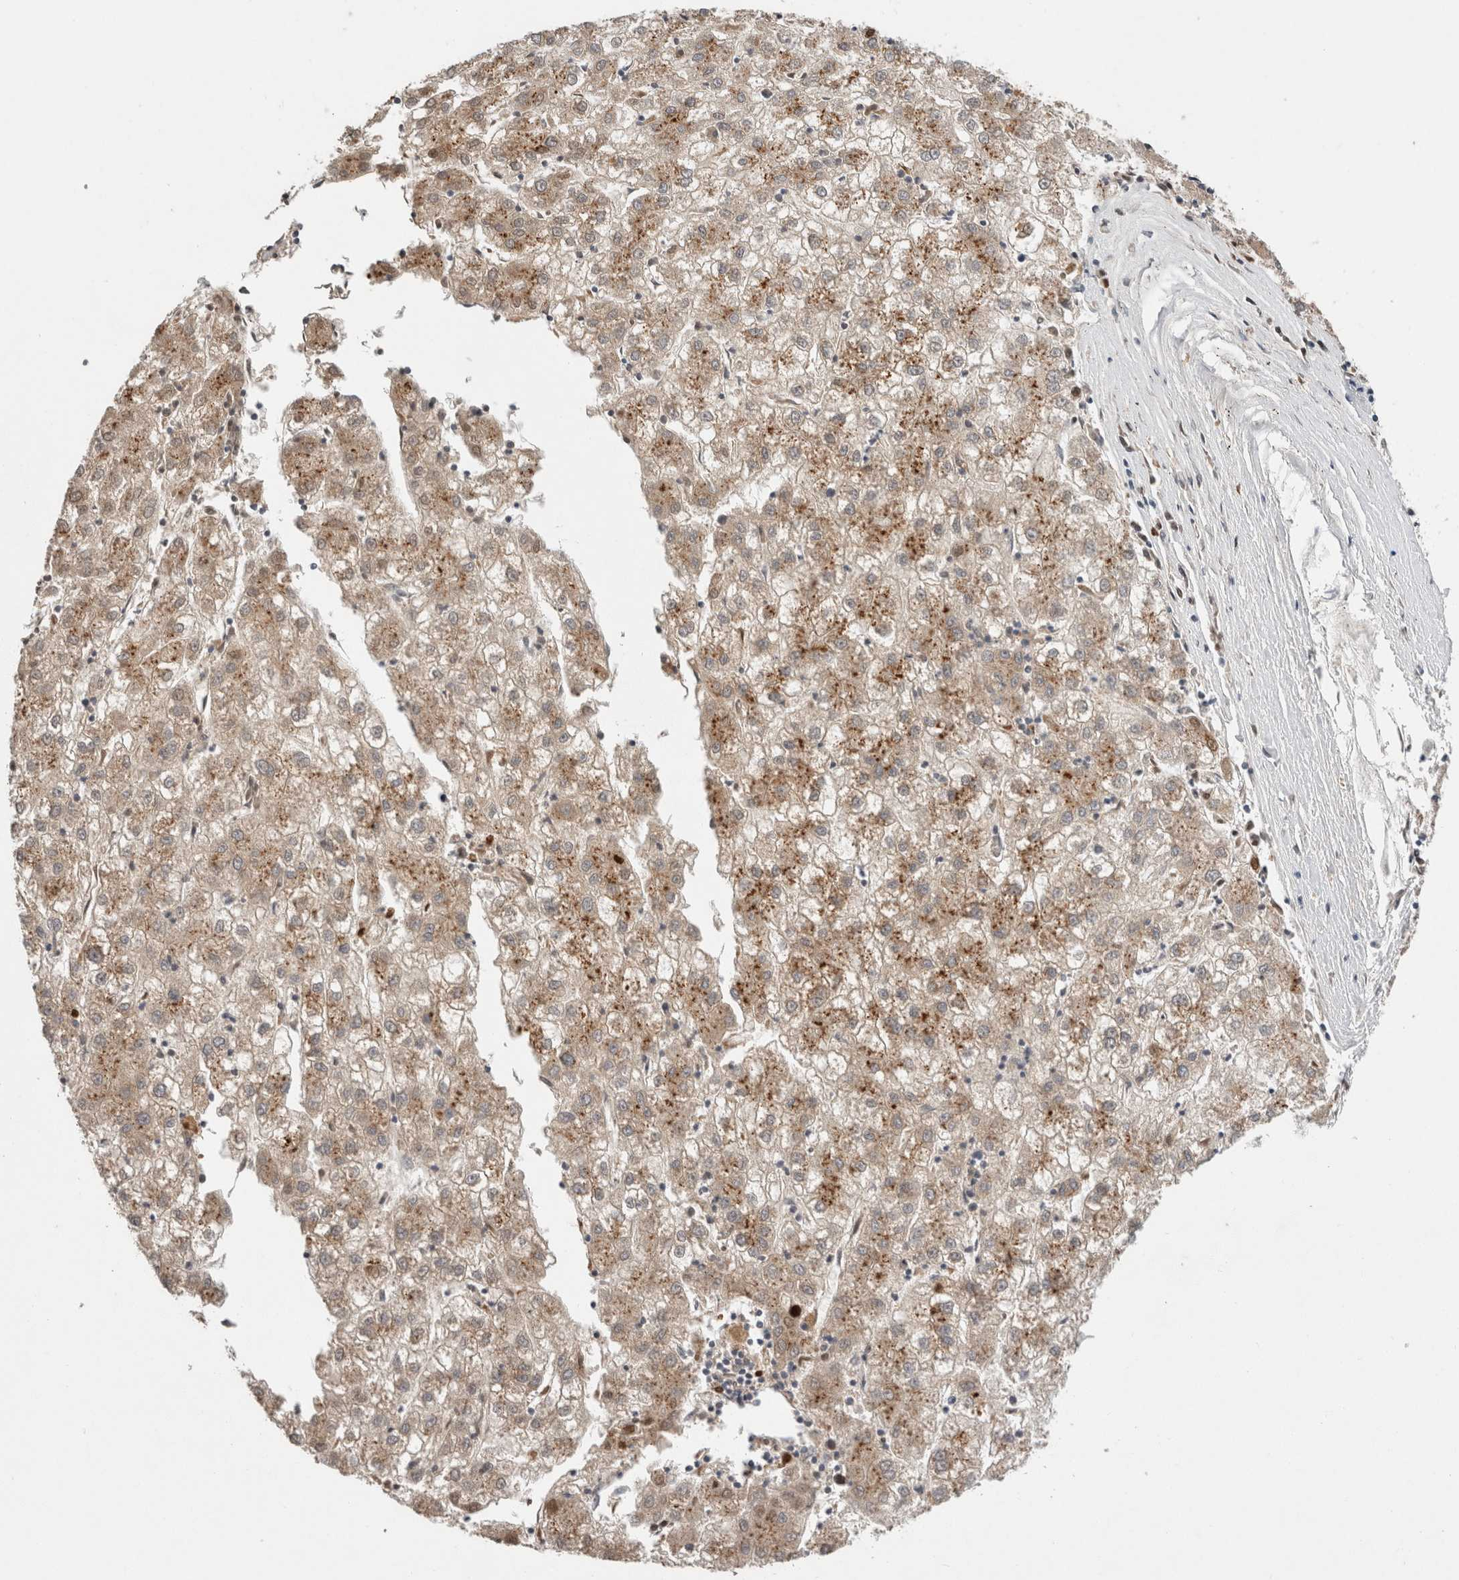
{"staining": {"intensity": "moderate", "quantity": ">75%", "location": "cytoplasmic/membranous"}, "tissue": "liver cancer", "cell_type": "Tumor cells", "image_type": "cancer", "snomed": [{"axis": "morphology", "description": "Carcinoma, Hepatocellular, NOS"}, {"axis": "topography", "description": "Liver"}], "caption": "This micrograph demonstrates immunohistochemistry staining of human liver cancer, with medium moderate cytoplasmic/membranous staining in approximately >75% of tumor cells.", "gene": "SGK1", "patient": {"sex": "male", "age": 72}}